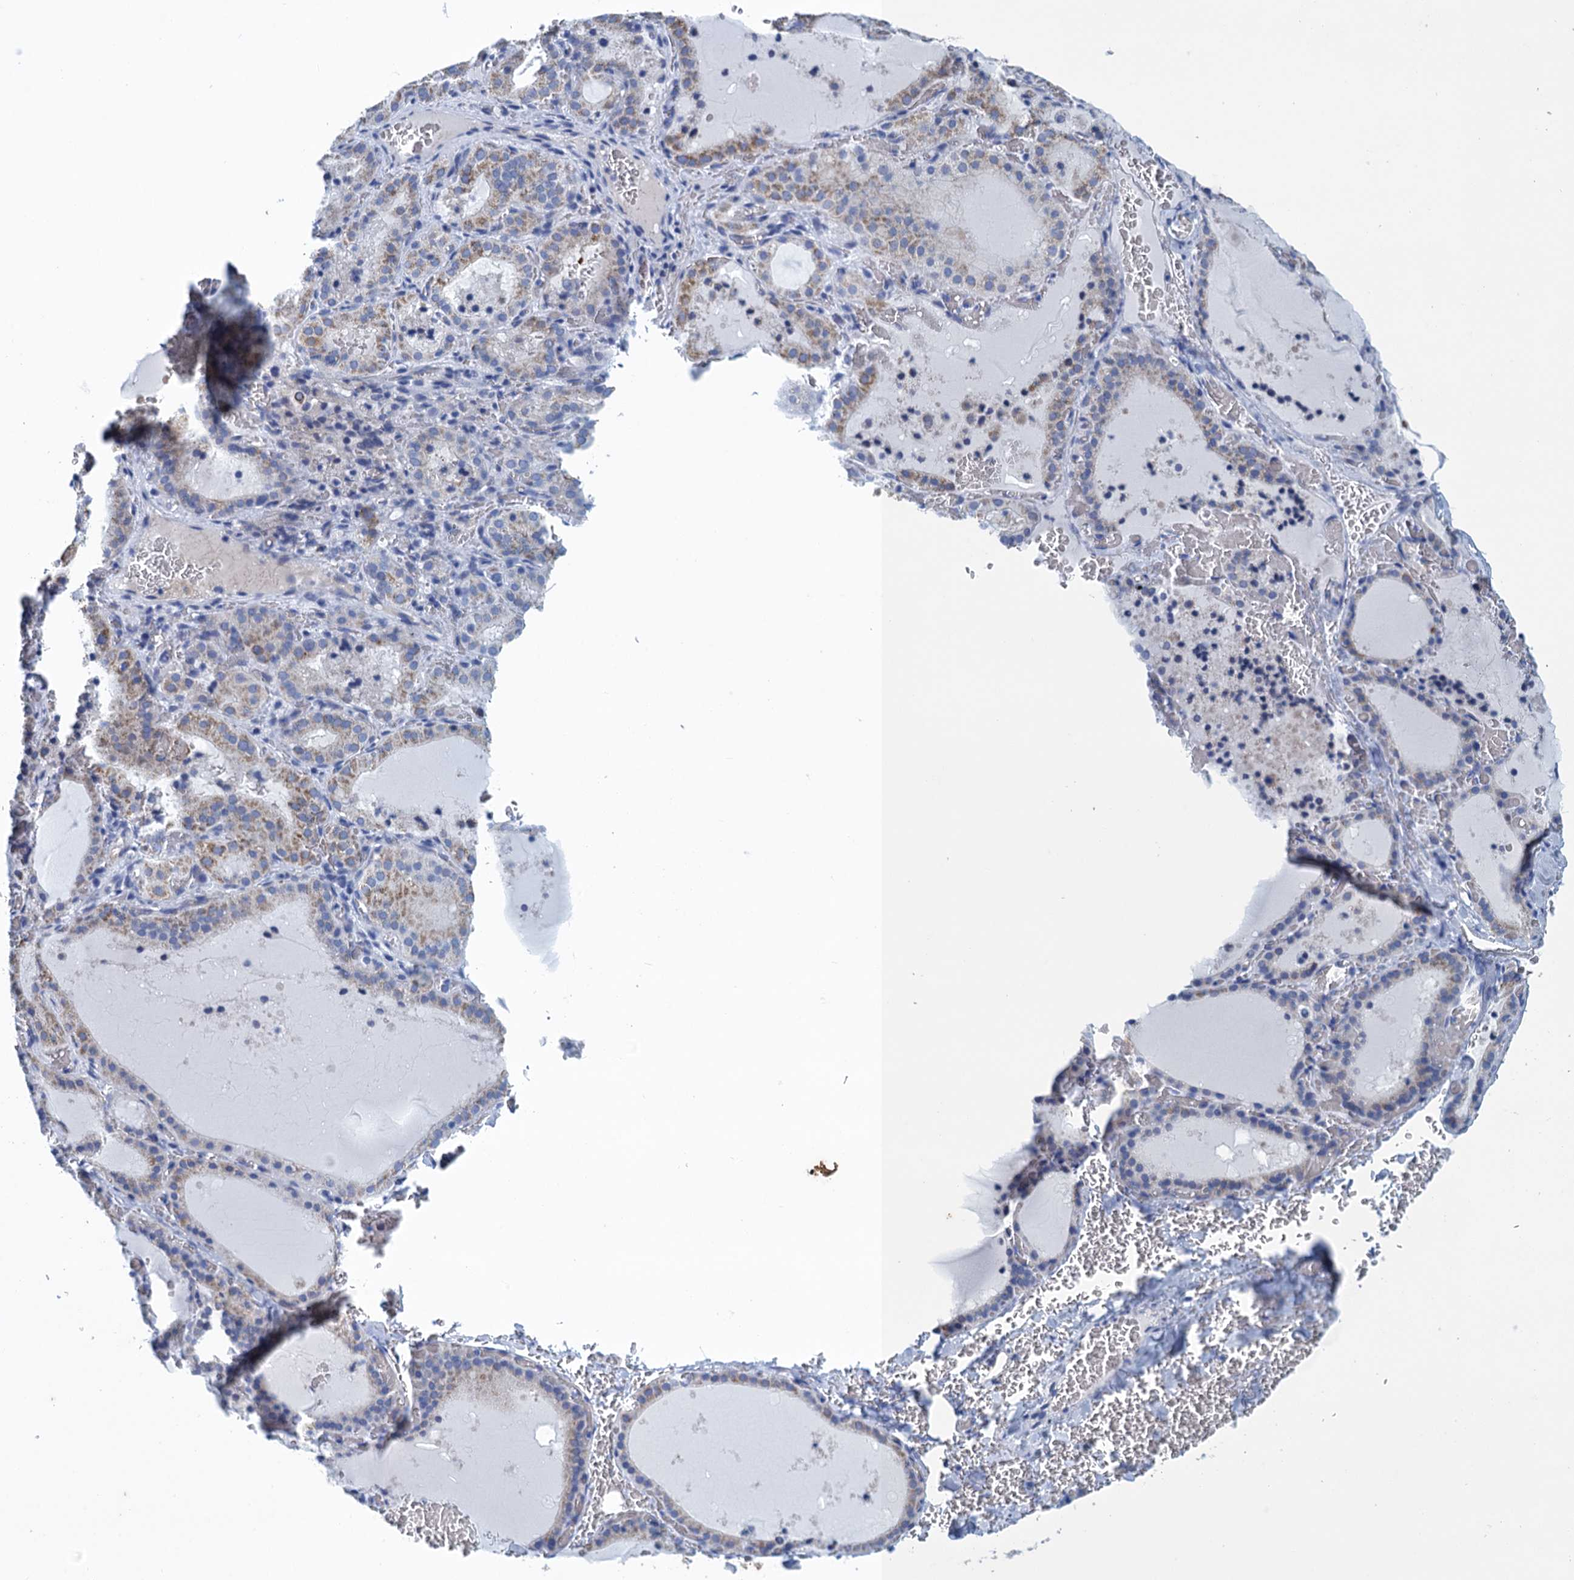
{"staining": {"intensity": "moderate", "quantity": "<25%", "location": "cytoplasmic/membranous"}, "tissue": "thyroid gland", "cell_type": "Glandular cells", "image_type": "normal", "snomed": [{"axis": "morphology", "description": "Normal tissue, NOS"}, {"axis": "topography", "description": "Thyroid gland"}], "caption": "Immunohistochemical staining of benign thyroid gland displays moderate cytoplasmic/membranous protein staining in approximately <25% of glandular cells.", "gene": "SCEL", "patient": {"sex": "female", "age": 39}}